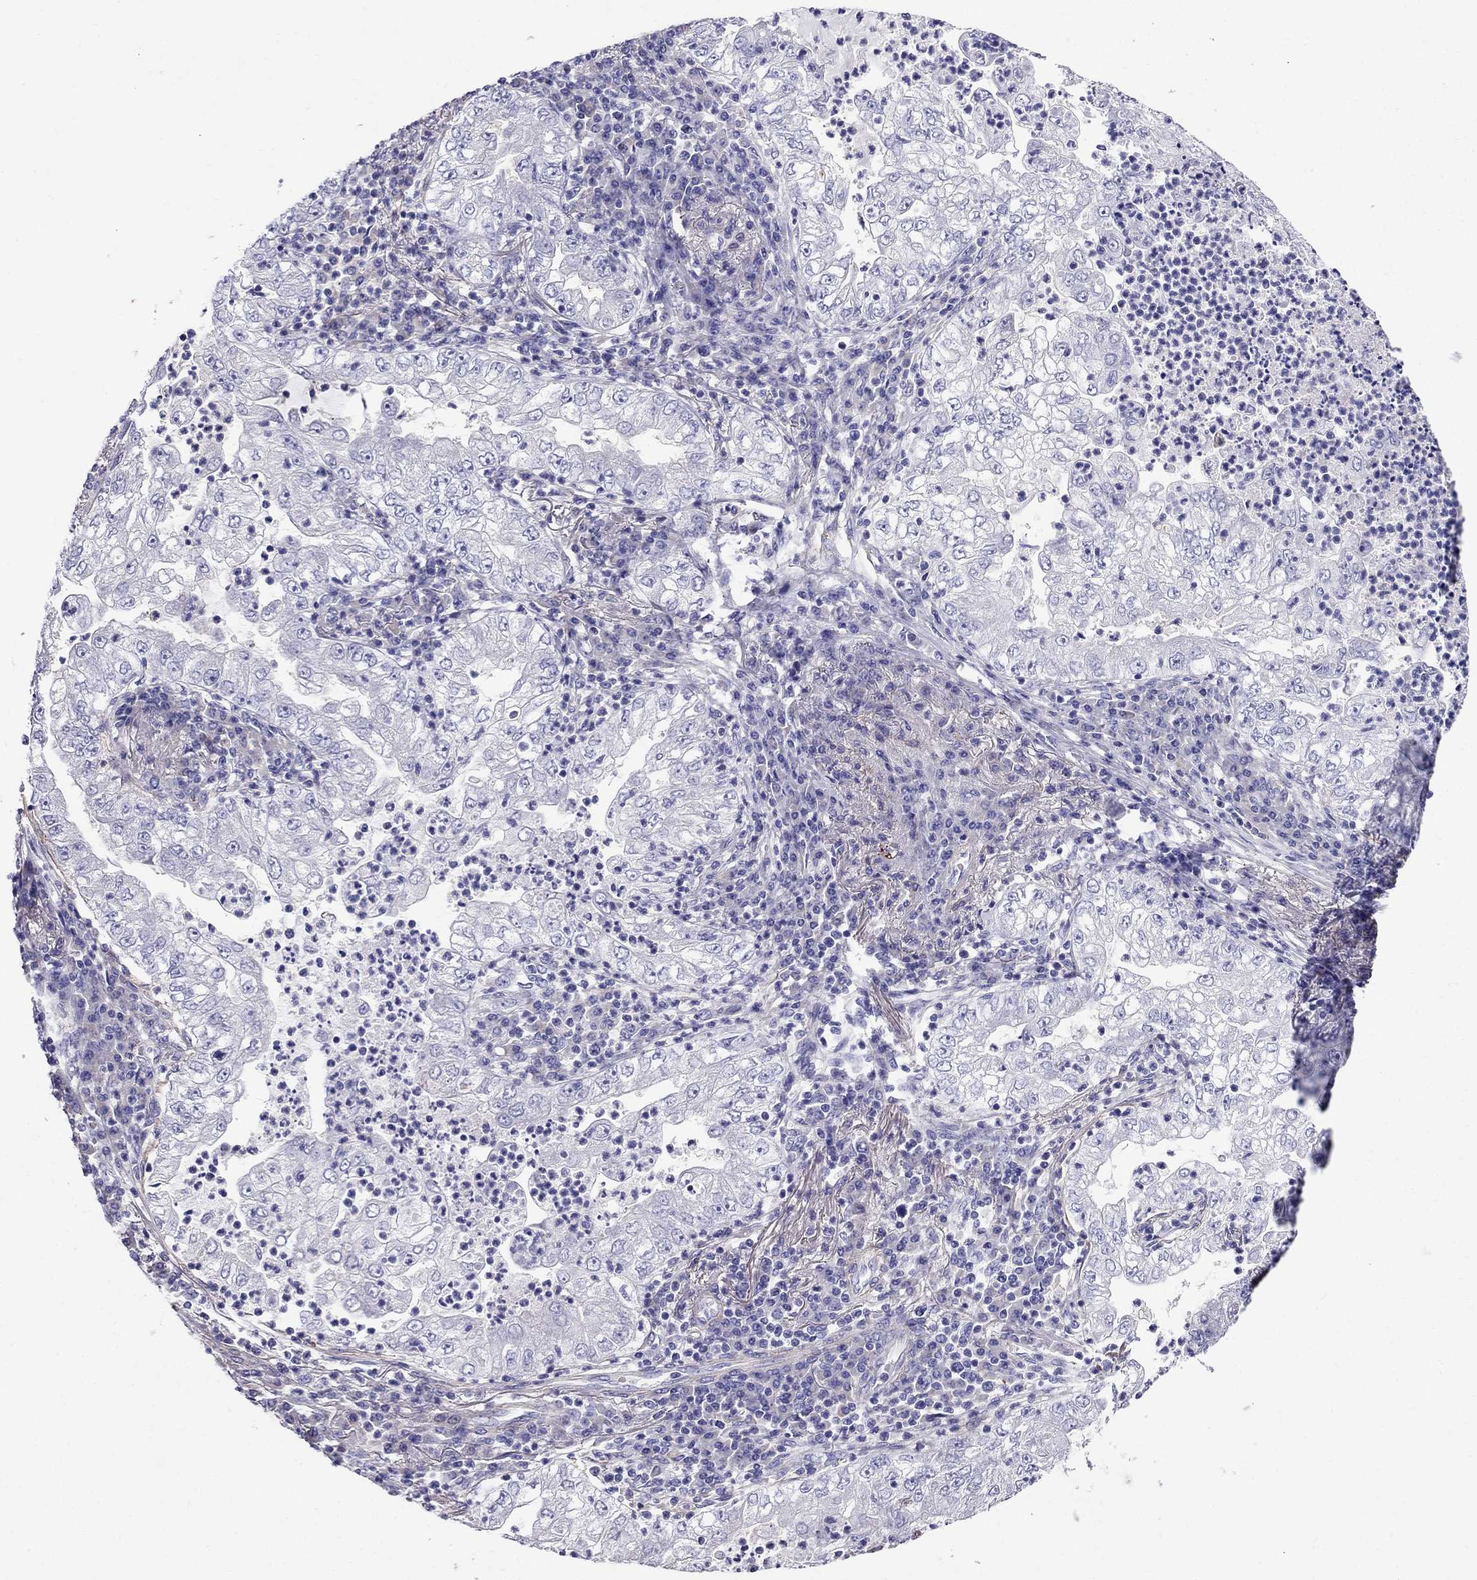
{"staining": {"intensity": "negative", "quantity": "none", "location": "none"}, "tissue": "lung cancer", "cell_type": "Tumor cells", "image_type": "cancer", "snomed": [{"axis": "morphology", "description": "Adenocarcinoma, NOS"}, {"axis": "topography", "description": "Lung"}], "caption": "The immunohistochemistry (IHC) histopathology image has no significant positivity in tumor cells of adenocarcinoma (lung) tissue.", "gene": "GPR50", "patient": {"sex": "female", "age": 73}}